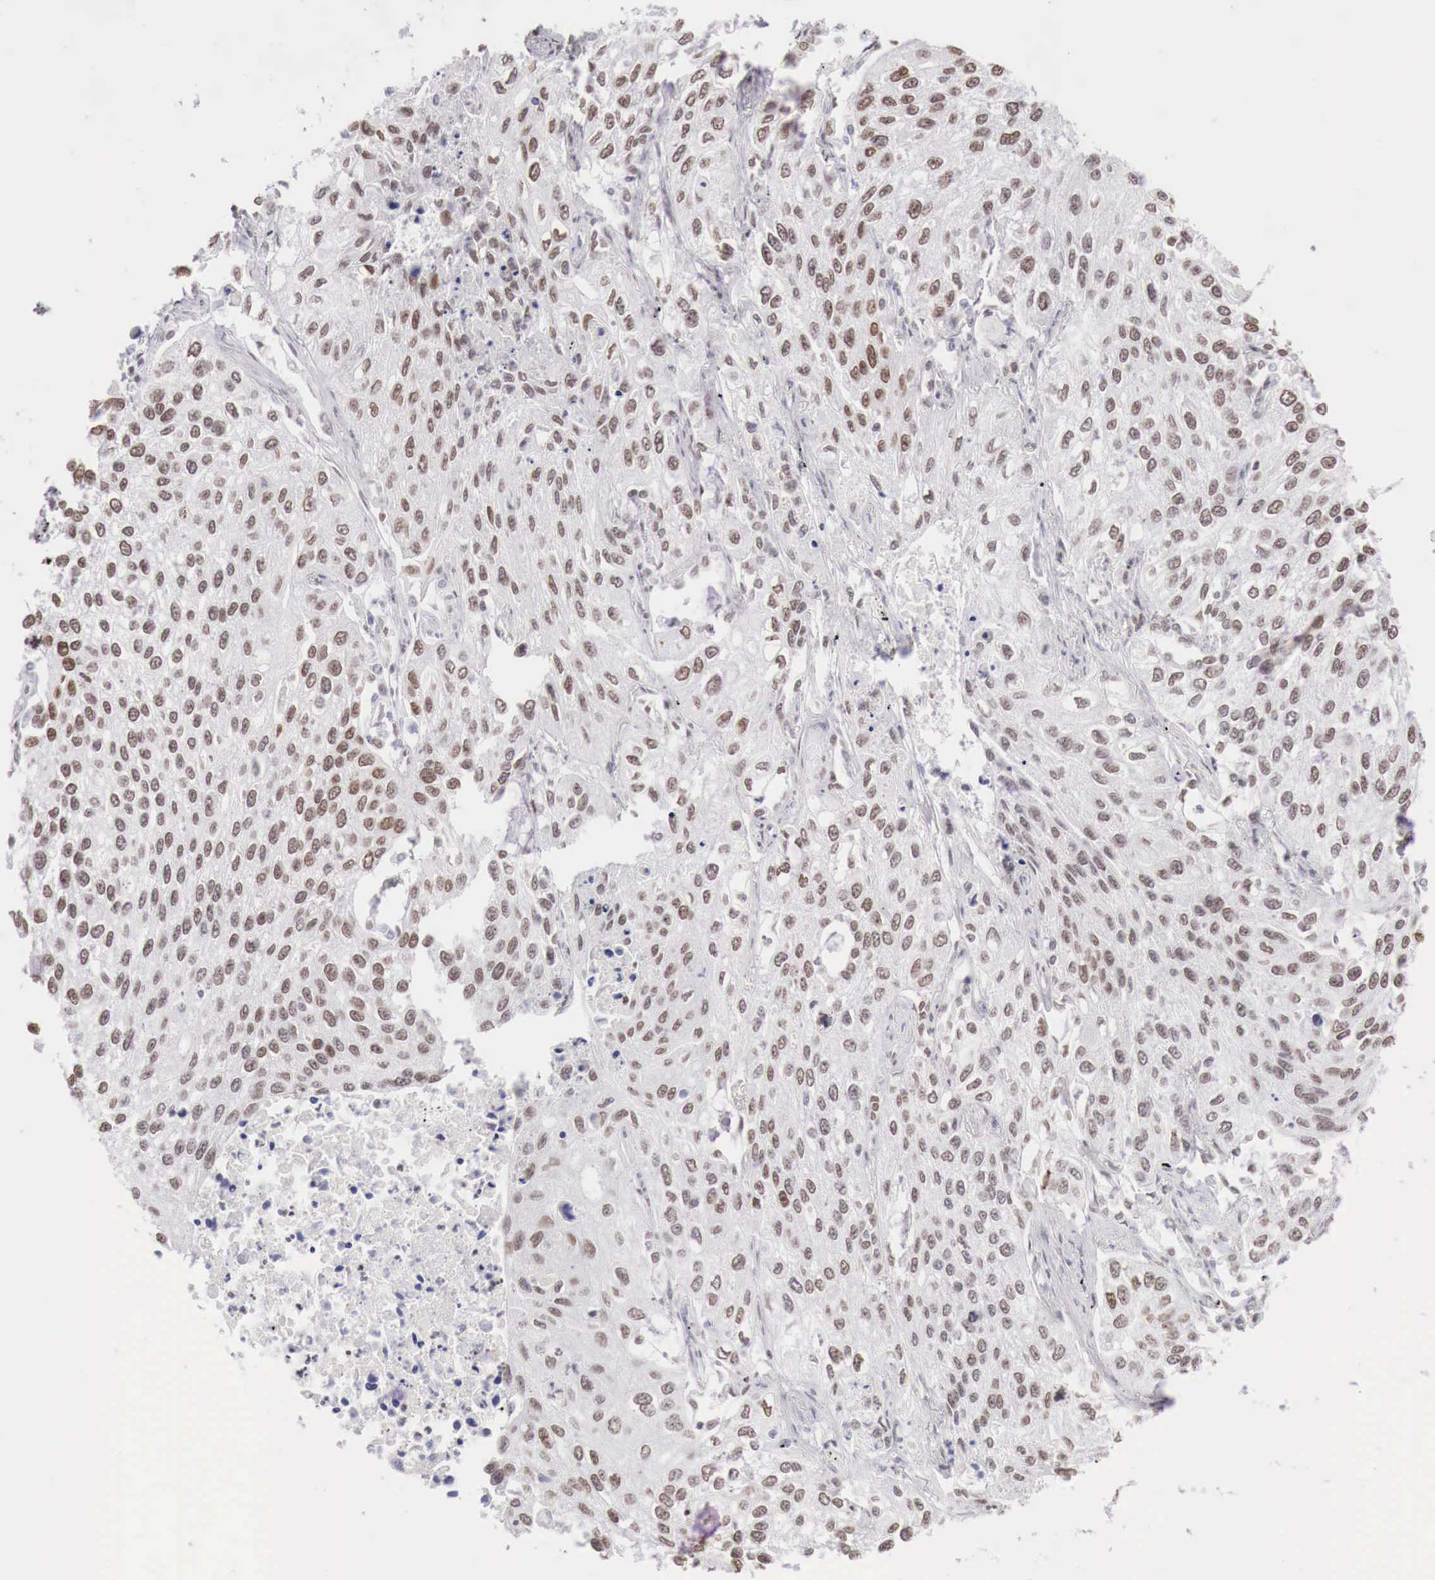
{"staining": {"intensity": "weak", "quantity": "25%-75%", "location": "nuclear"}, "tissue": "lung cancer", "cell_type": "Tumor cells", "image_type": "cancer", "snomed": [{"axis": "morphology", "description": "Squamous cell carcinoma, NOS"}, {"axis": "topography", "description": "Lung"}], "caption": "Immunohistochemical staining of lung squamous cell carcinoma demonstrates low levels of weak nuclear staining in about 25%-75% of tumor cells.", "gene": "PHF14", "patient": {"sex": "male", "age": 75}}